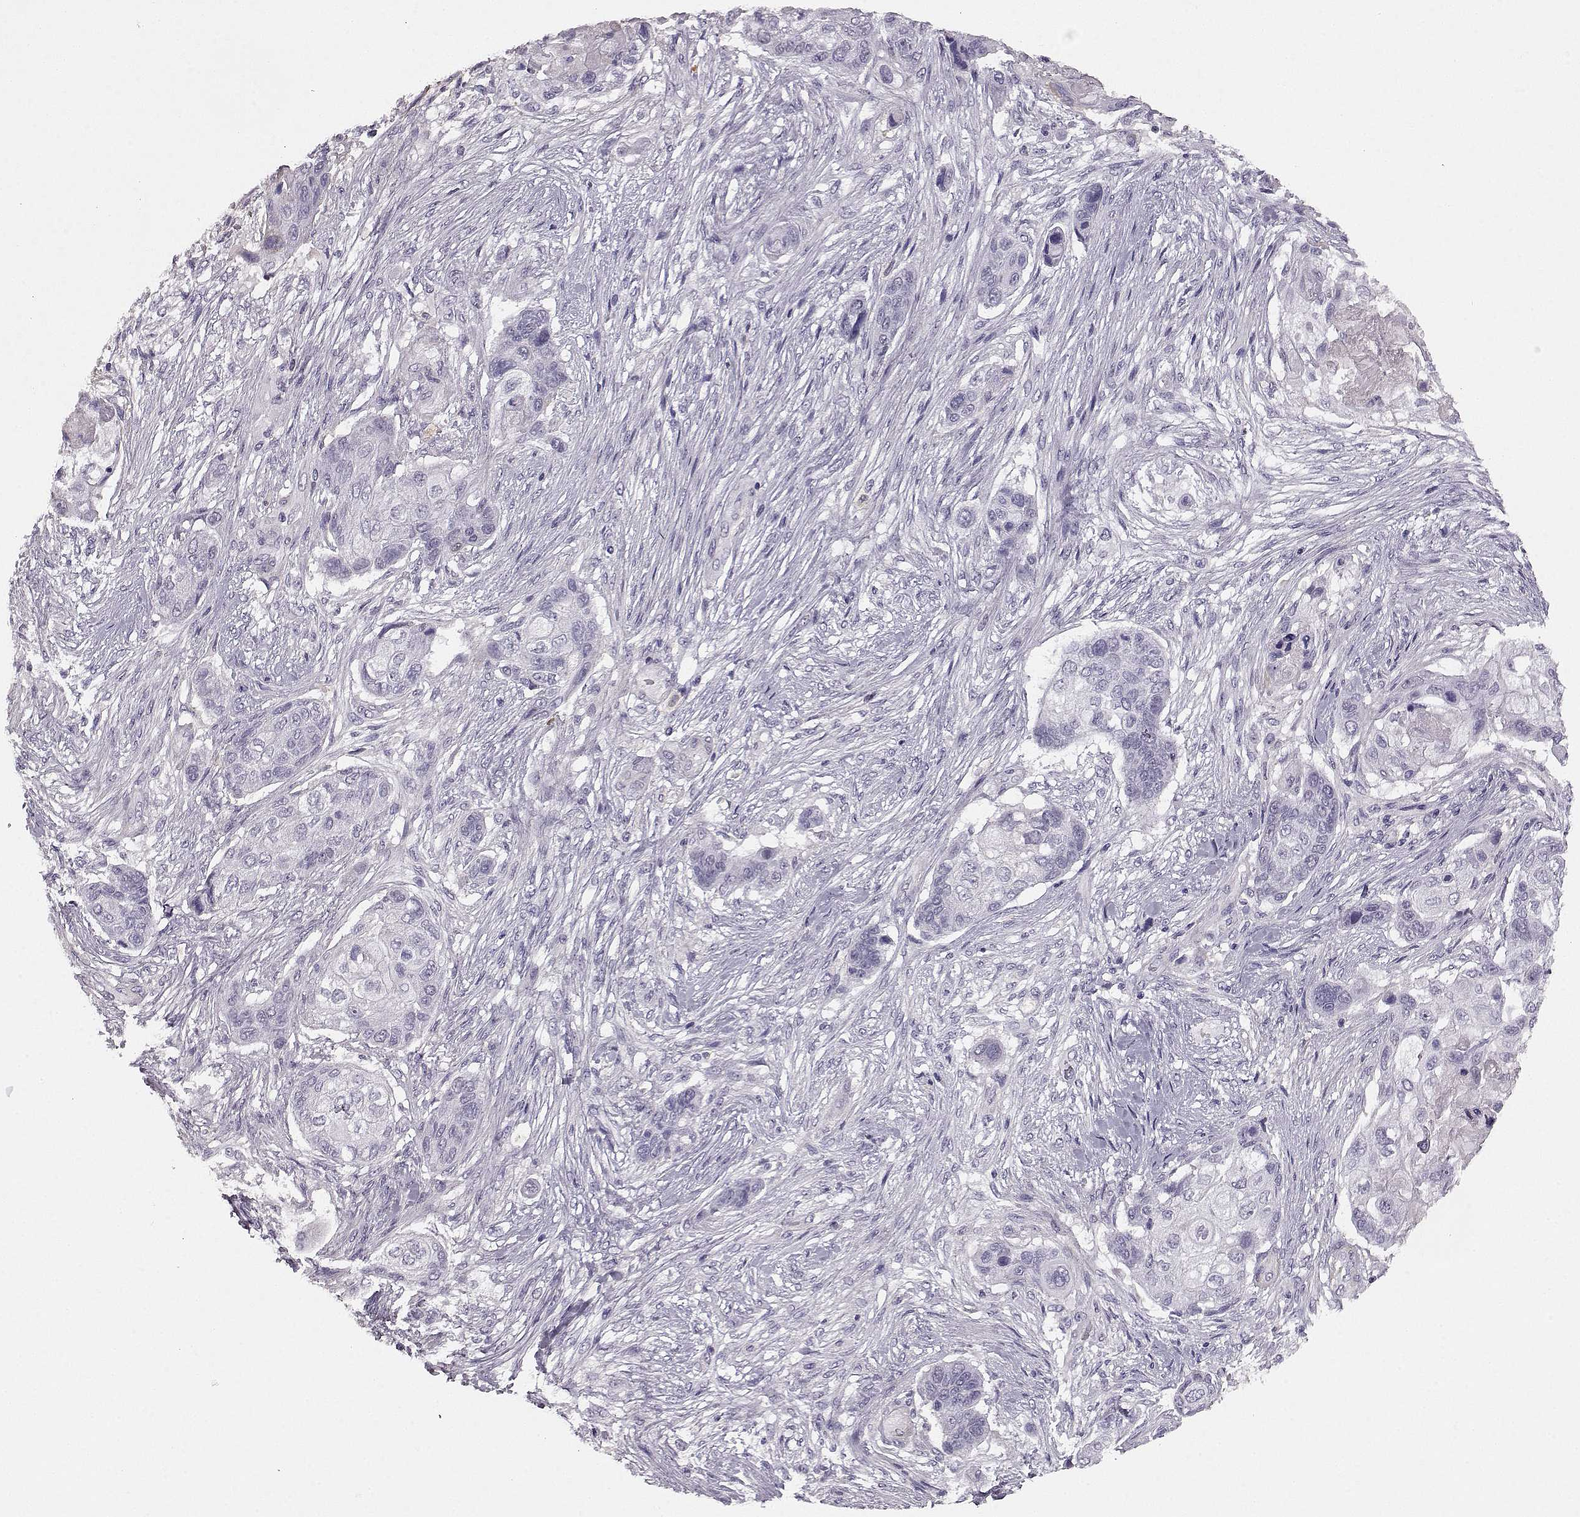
{"staining": {"intensity": "negative", "quantity": "none", "location": "none"}, "tissue": "lung cancer", "cell_type": "Tumor cells", "image_type": "cancer", "snomed": [{"axis": "morphology", "description": "Squamous cell carcinoma, NOS"}, {"axis": "topography", "description": "Lung"}], "caption": "Tumor cells show no significant protein staining in squamous cell carcinoma (lung).", "gene": "TRIM69", "patient": {"sex": "male", "age": 69}}